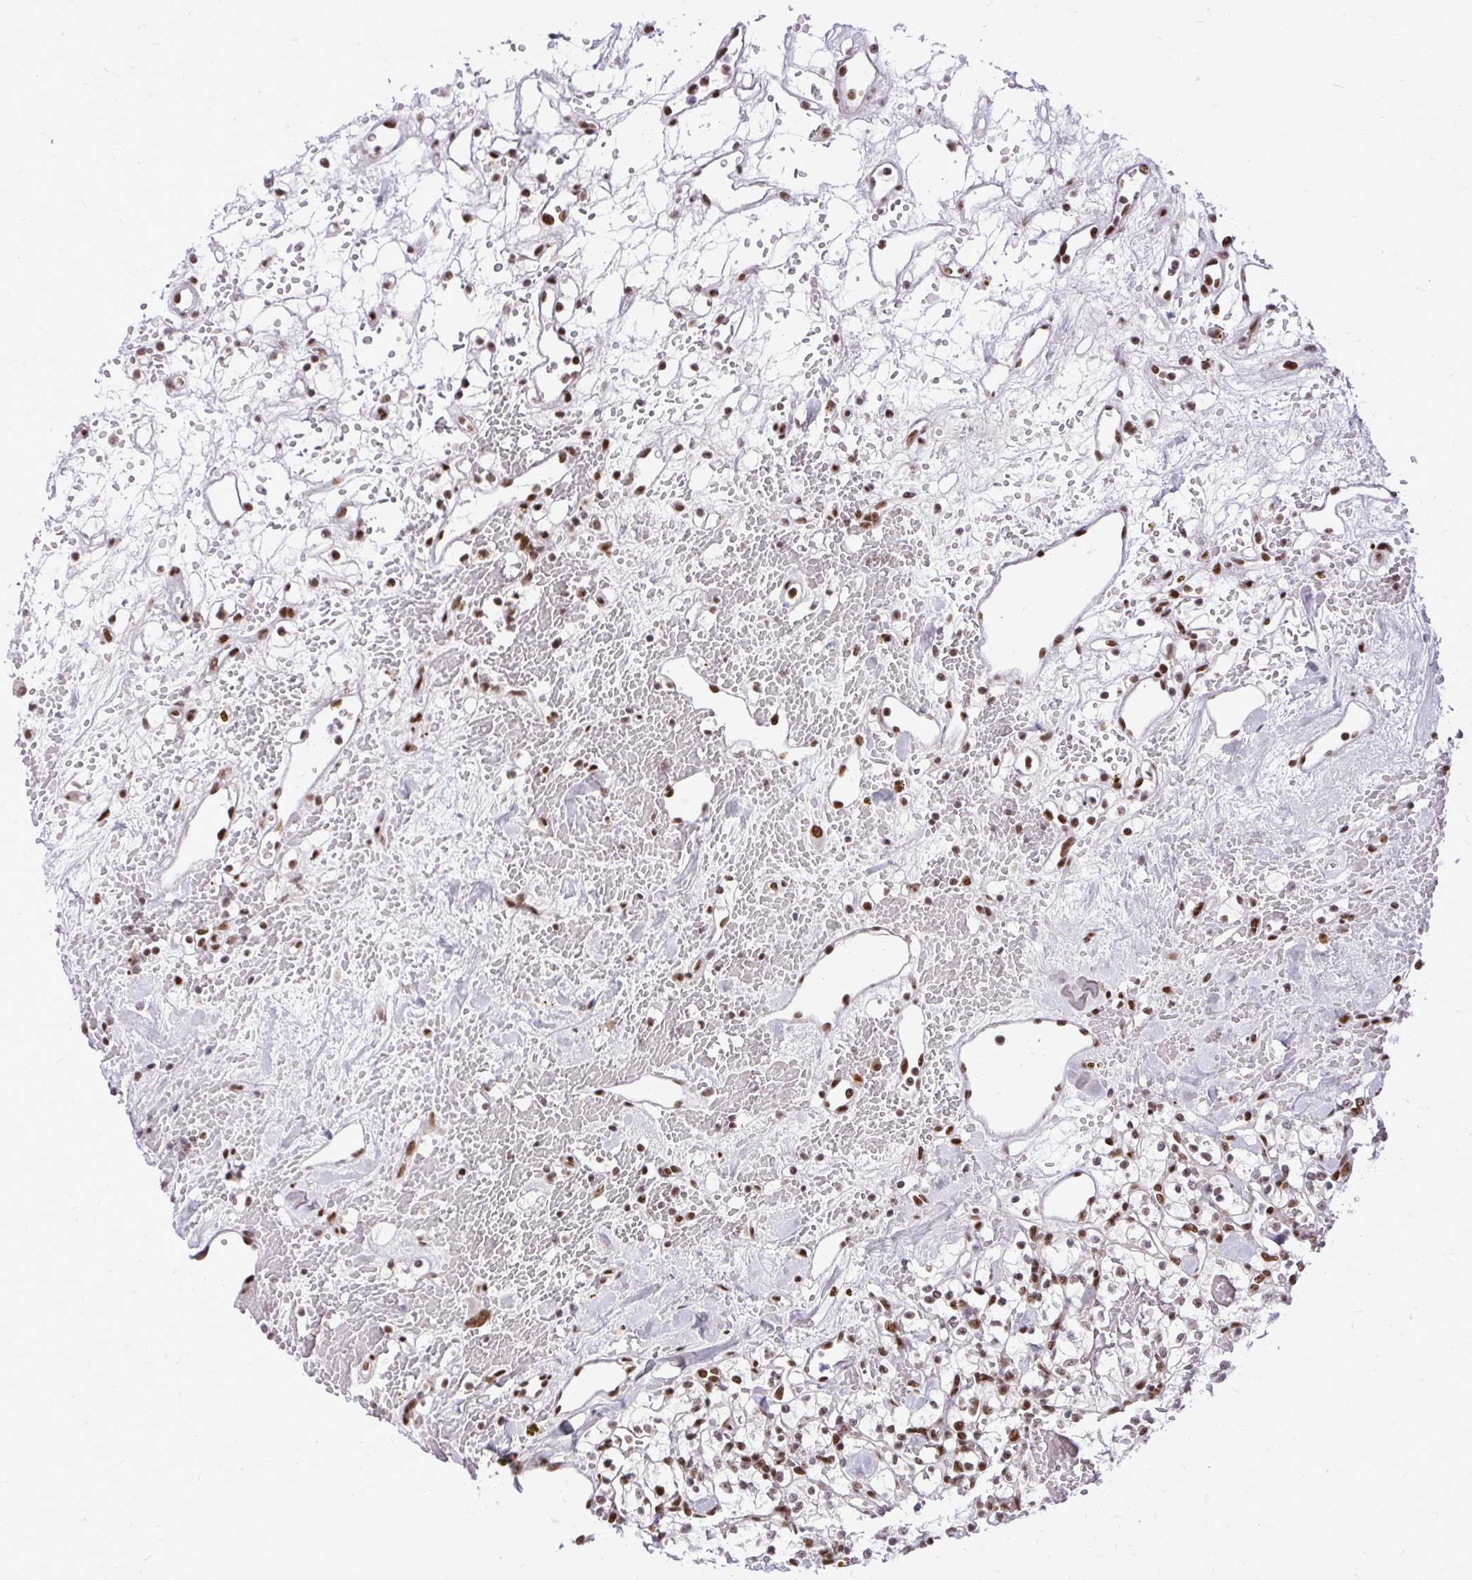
{"staining": {"intensity": "weak", "quantity": "25%-75%", "location": "nuclear"}, "tissue": "renal cancer", "cell_type": "Tumor cells", "image_type": "cancer", "snomed": [{"axis": "morphology", "description": "Adenocarcinoma, NOS"}, {"axis": "topography", "description": "Kidney"}], "caption": "The image displays staining of renal cancer (adenocarcinoma), revealing weak nuclear protein staining (brown color) within tumor cells.", "gene": "CDYL", "patient": {"sex": "female", "age": 60}}